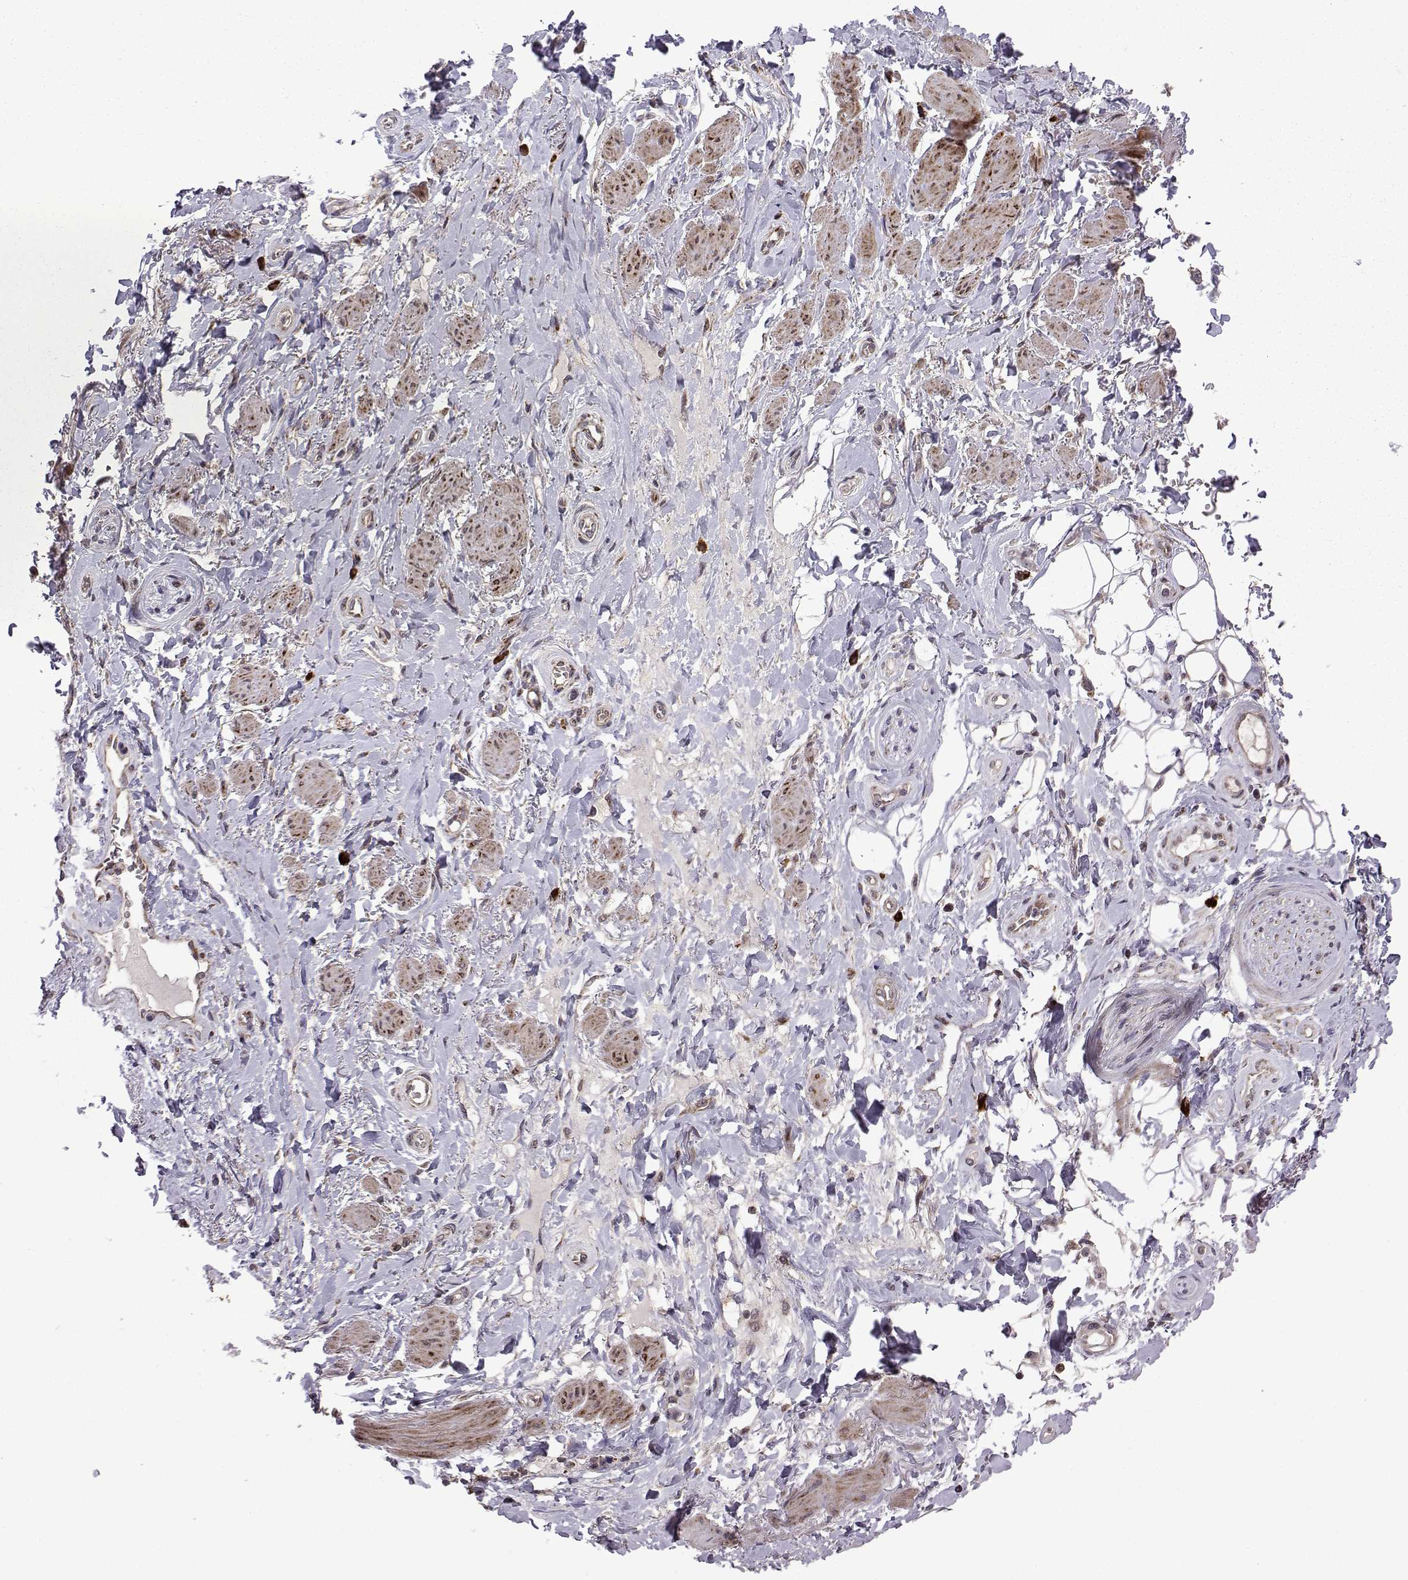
{"staining": {"intensity": "negative", "quantity": "none", "location": "none"}, "tissue": "adipose tissue", "cell_type": "Adipocytes", "image_type": "normal", "snomed": [{"axis": "morphology", "description": "Normal tissue, NOS"}, {"axis": "topography", "description": "Anal"}, {"axis": "topography", "description": "Peripheral nerve tissue"}], "caption": "Adipocytes show no significant protein expression in normal adipose tissue. Brightfield microscopy of IHC stained with DAB (3,3'-diaminobenzidine) (brown) and hematoxylin (blue), captured at high magnification.", "gene": "TAB2", "patient": {"sex": "male", "age": 53}}